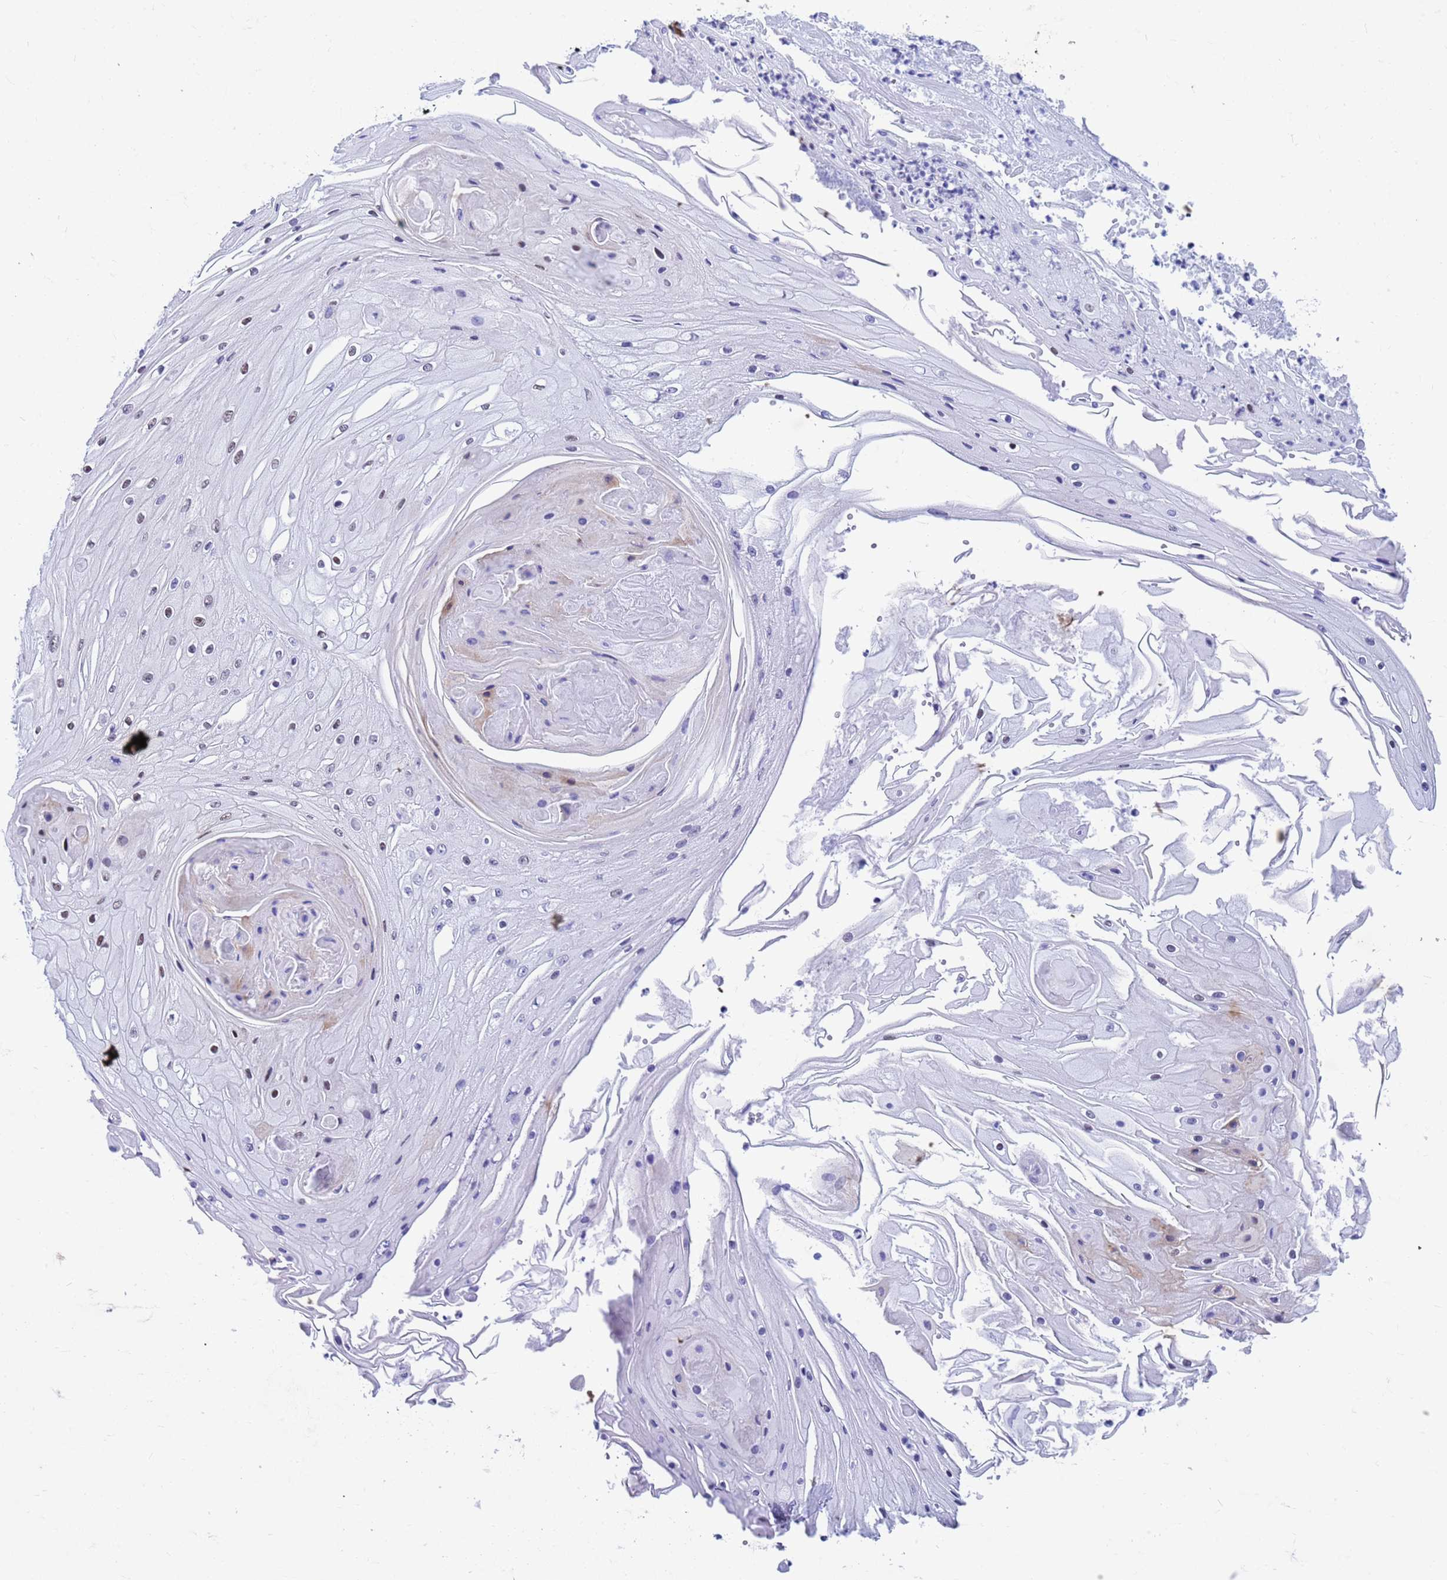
{"staining": {"intensity": "moderate", "quantity": "25%-75%", "location": "nuclear"}, "tissue": "skin cancer", "cell_type": "Tumor cells", "image_type": "cancer", "snomed": [{"axis": "morphology", "description": "Squamous cell carcinoma, NOS"}, {"axis": "topography", "description": "Skin"}], "caption": "There is medium levels of moderate nuclear positivity in tumor cells of skin cancer (squamous cell carcinoma), as demonstrated by immunohistochemical staining (brown color).", "gene": "FAM170B", "patient": {"sex": "male", "age": 70}}